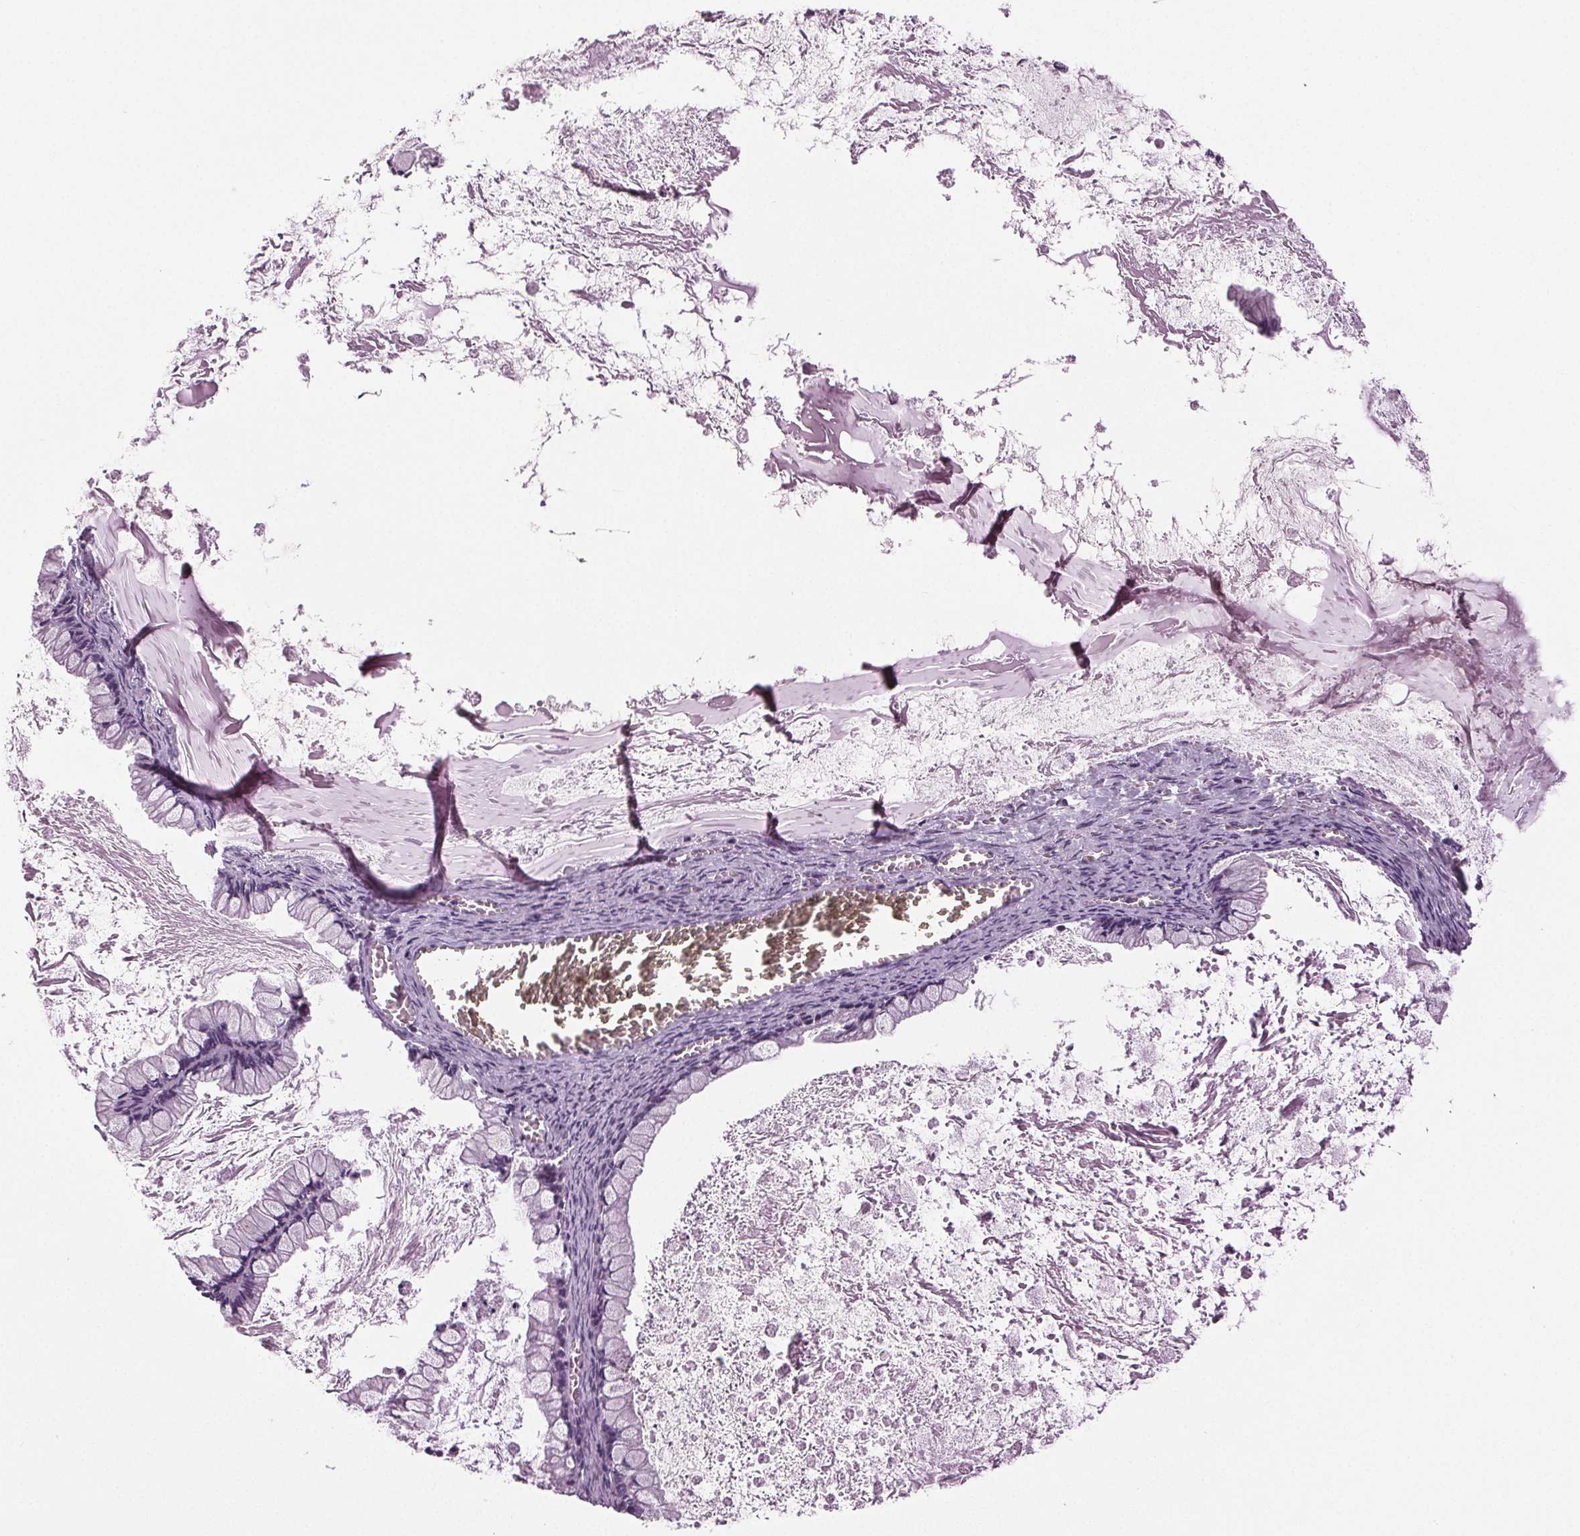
{"staining": {"intensity": "negative", "quantity": "none", "location": "none"}, "tissue": "ovarian cancer", "cell_type": "Tumor cells", "image_type": "cancer", "snomed": [{"axis": "morphology", "description": "Cystadenocarcinoma, mucinous, NOS"}, {"axis": "topography", "description": "Ovary"}], "caption": "Tumor cells show no significant staining in ovarian mucinous cystadenocarcinoma.", "gene": "DNAH12", "patient": {"sex": "female", "age": 67}}